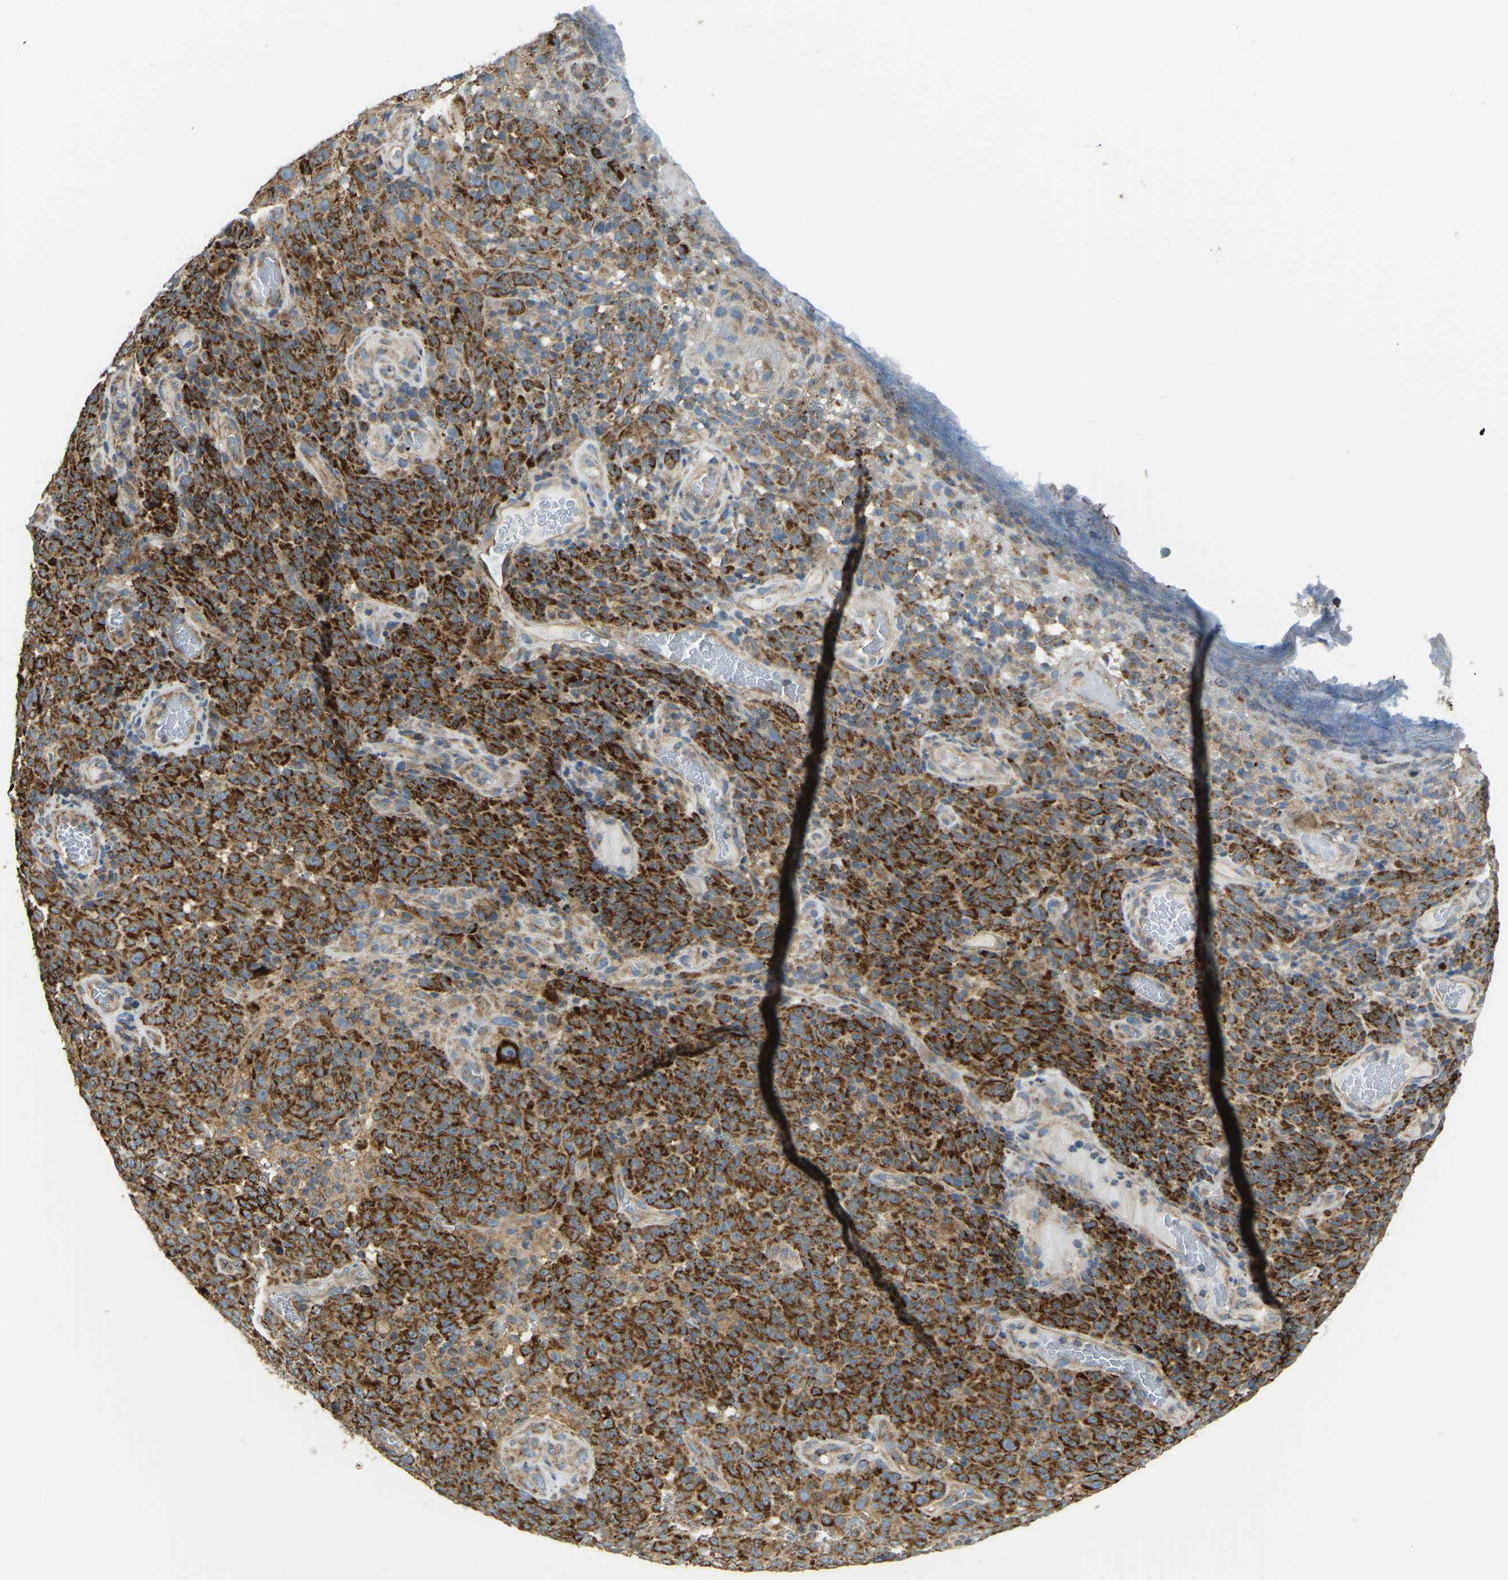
{"staining": {"intensity": "strong", "quantity": ">75%", "location": "cytoplasmic/membranous"}, "tissue": "melanoma", "cell_type": "Tumor cells", "image_type": "cancer", "snomed": [{"axis": "morphology", "description": "Malignant melanoma, NOS"}, {"axis": "topography", "description": "Skin"}], "caption": "Melanoma stained for a protein (brown) shows strong cytoplasmic/membranous positive positivity in about >75% of tumor cells.", "gene": "PSMD7", "patient": {"sex": "female", "age": 82}}